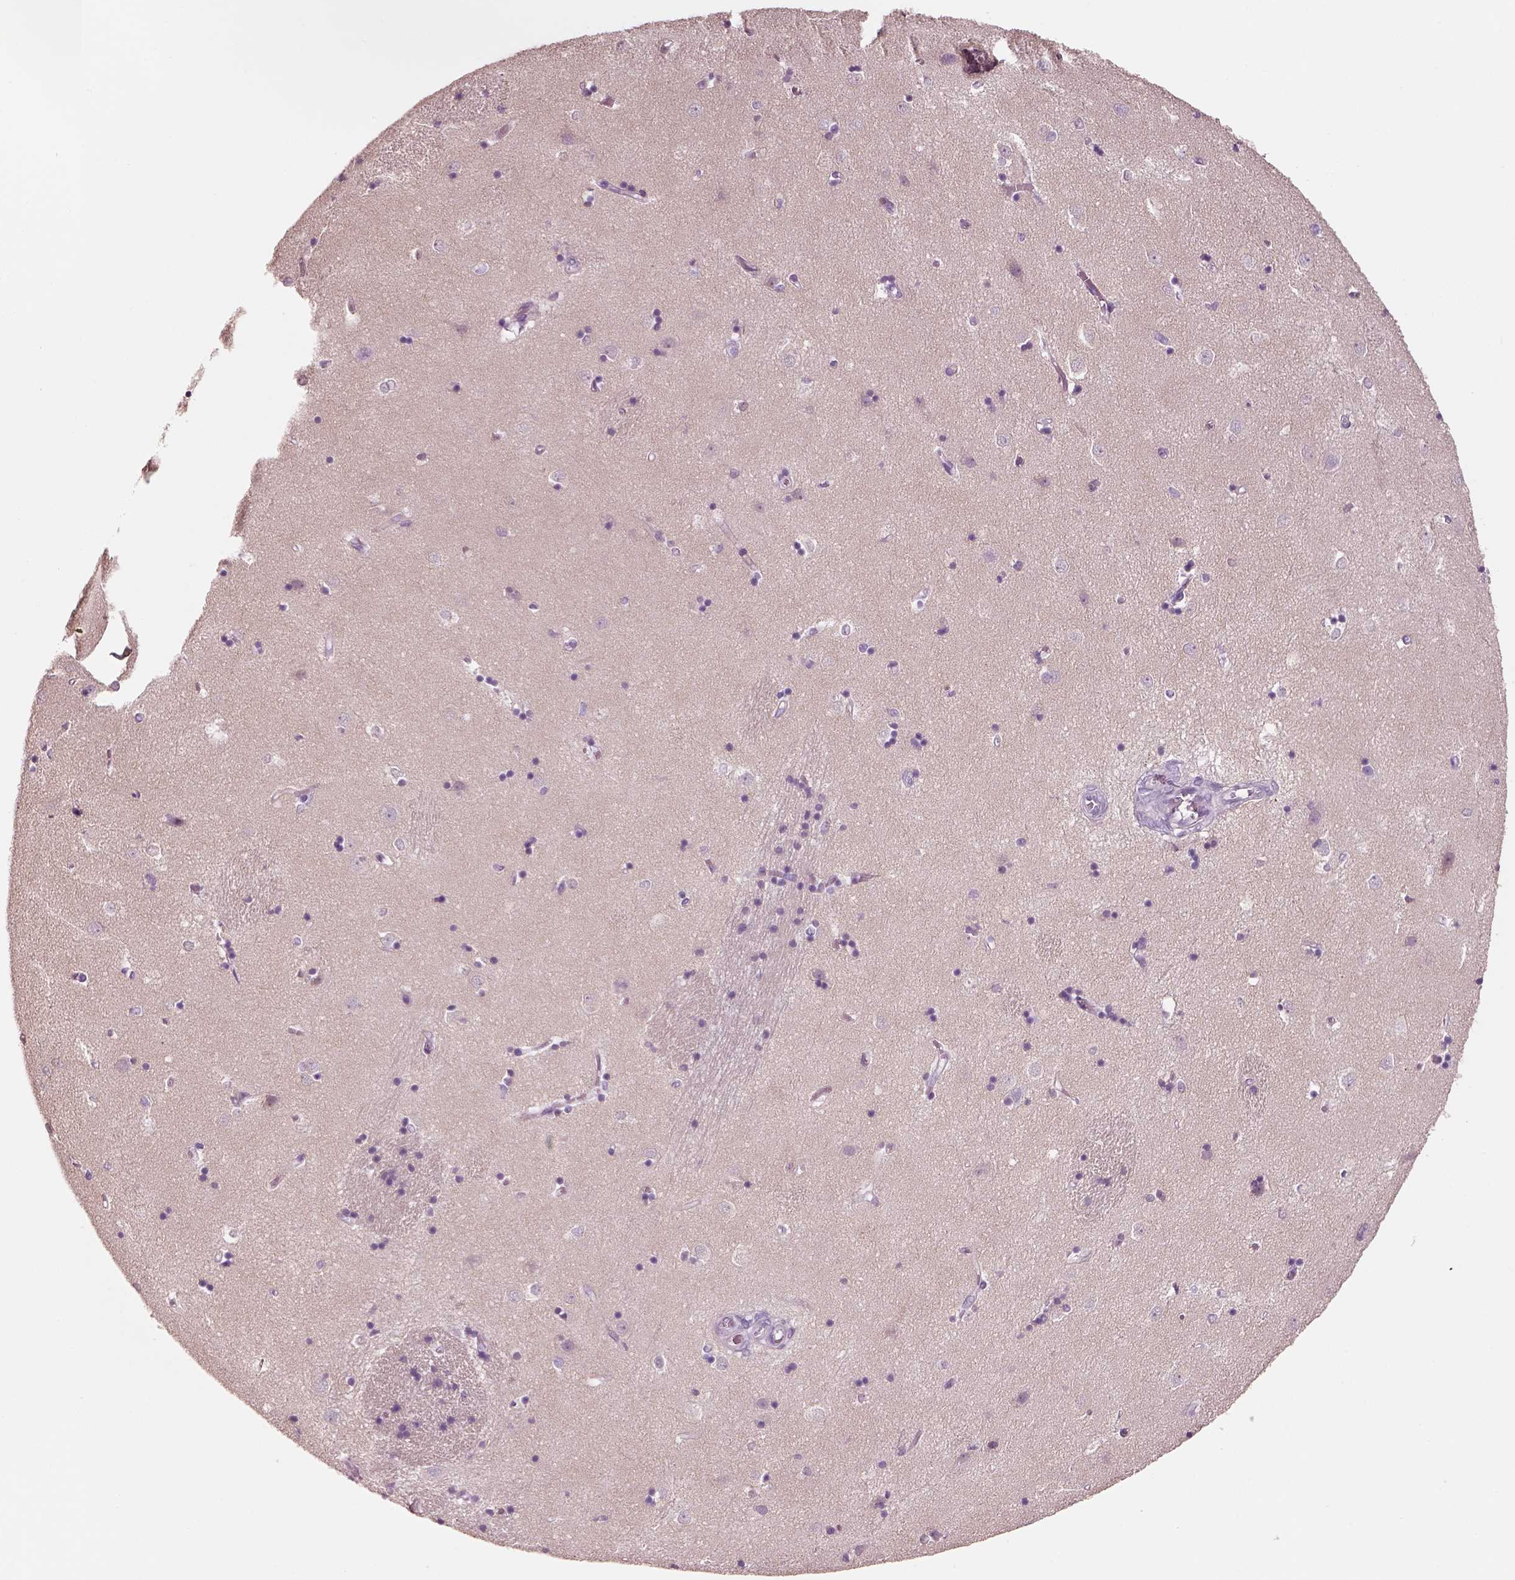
{"staining": {"intensity": "negative", "quantity": "none", "location": "none"}, "tissue": "caudate", "cell_type": "Glial cells", "image_type": "normal", "snomed": [{"axis": "morphology", "description": "Normal tissue, NOS"}, {"axis": "topography", "description": "Lateral ventricle wall"}], "caption": "DAB (3,3'-diaminobenzidine) immunohistochemical staining of unremarkable caudate reveals no significant staining in glial cells. (IHC, brightfield microscopy, high magnification).", "gene": "PNOC", "patient": {"sex": "male", "age": 54}}